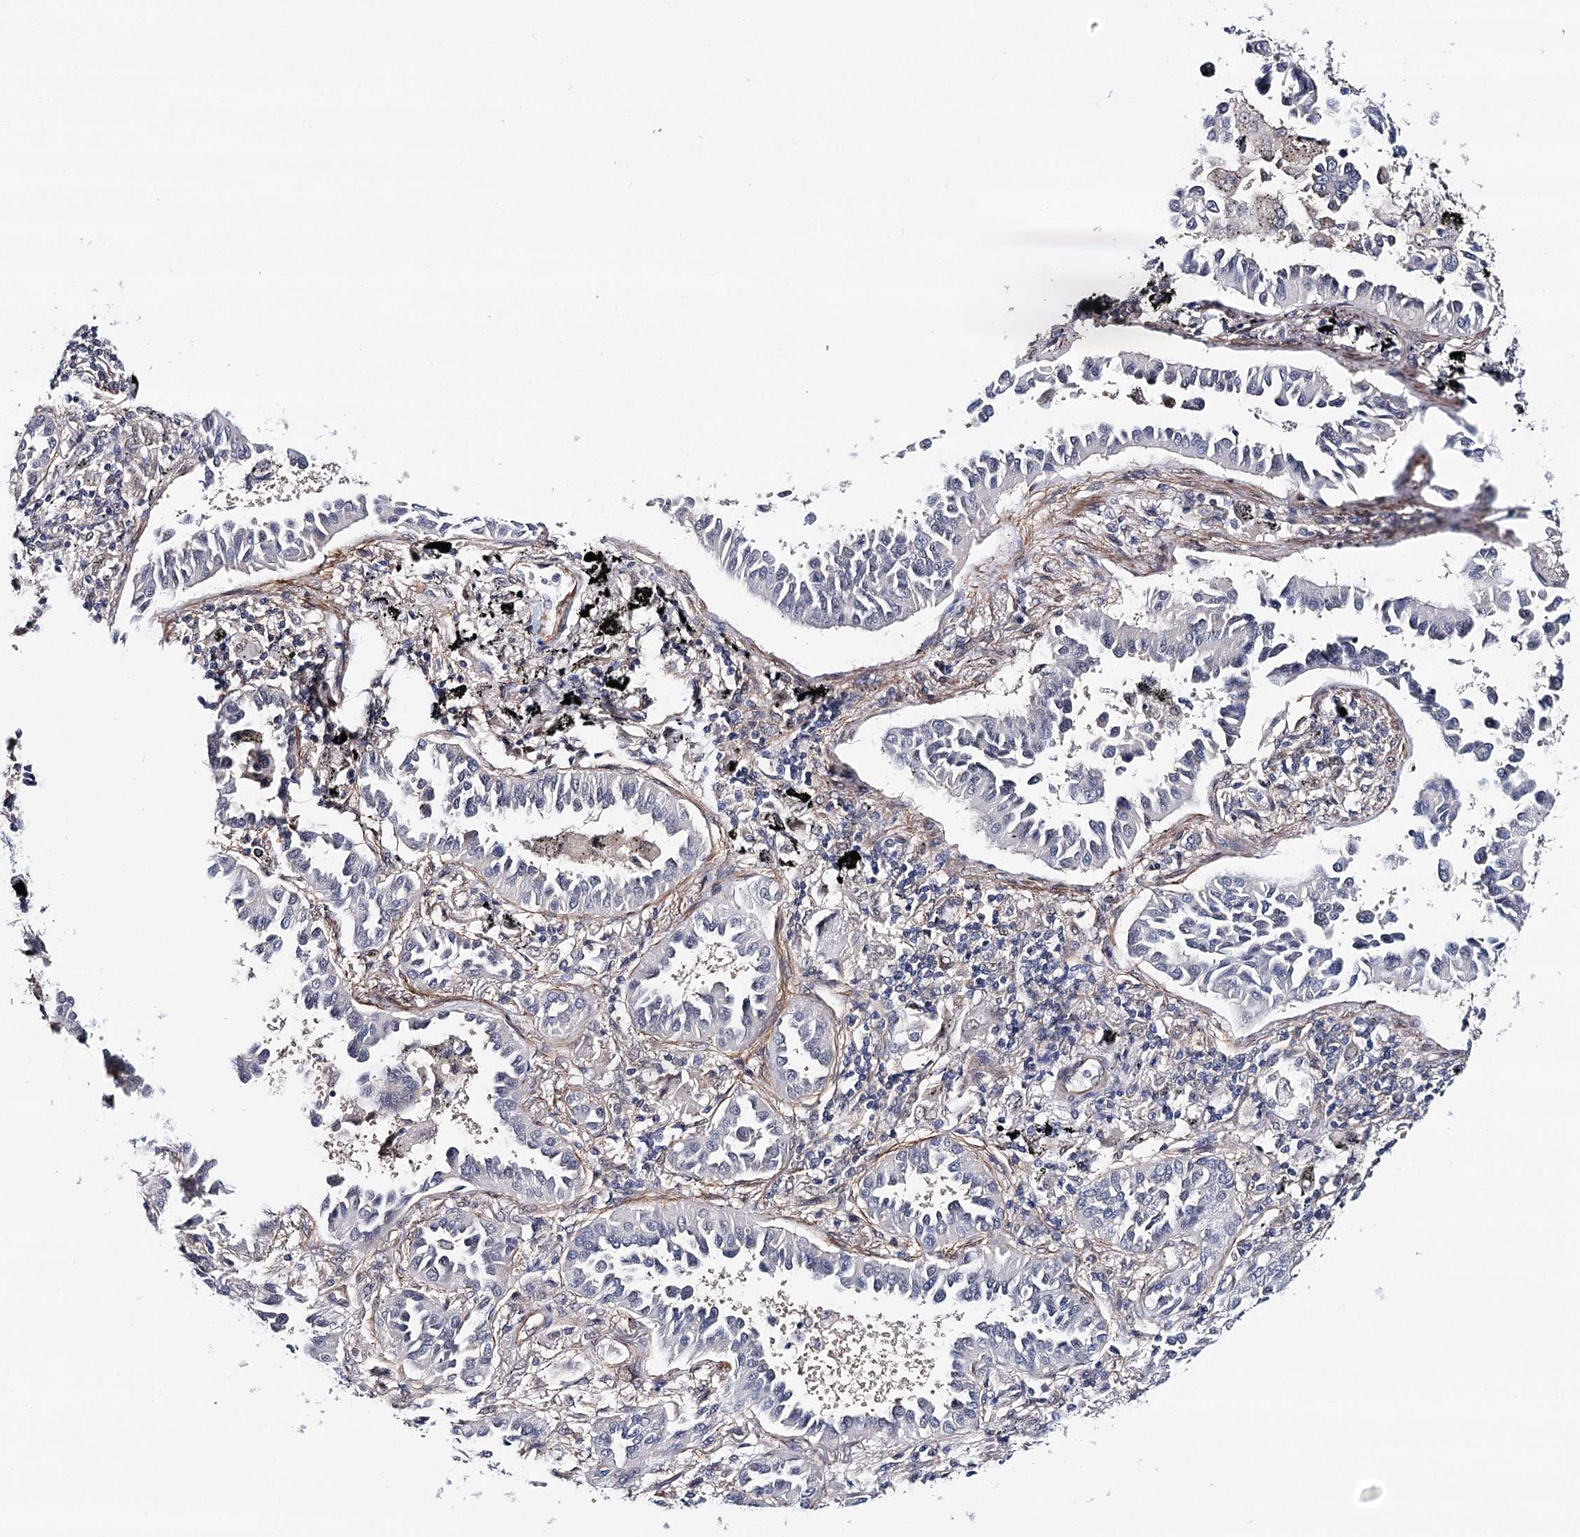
{"staining": {"intensity": "negative", "quantity": "none", "location": "none"}, "tissue": "lung cancer", "cell_type": "Tumor cells", "image_type": "cancer", "snomed": [{"axis": "morphology", "description": "Normal tissue, NOS"}, {"axis": "morphology", "description": "Adenocarcinoma, NOS"}, {"axis": "topography", "description": "Lung"}], "caption": "High power microscopy histopathology image of an immunohistochemistry photomicrograph of lung adenocarcinoma, revealing no significant staining in tumor cells.", "gene": "PPP2R5B", "patient": {"sex": "male", "age": 59}}